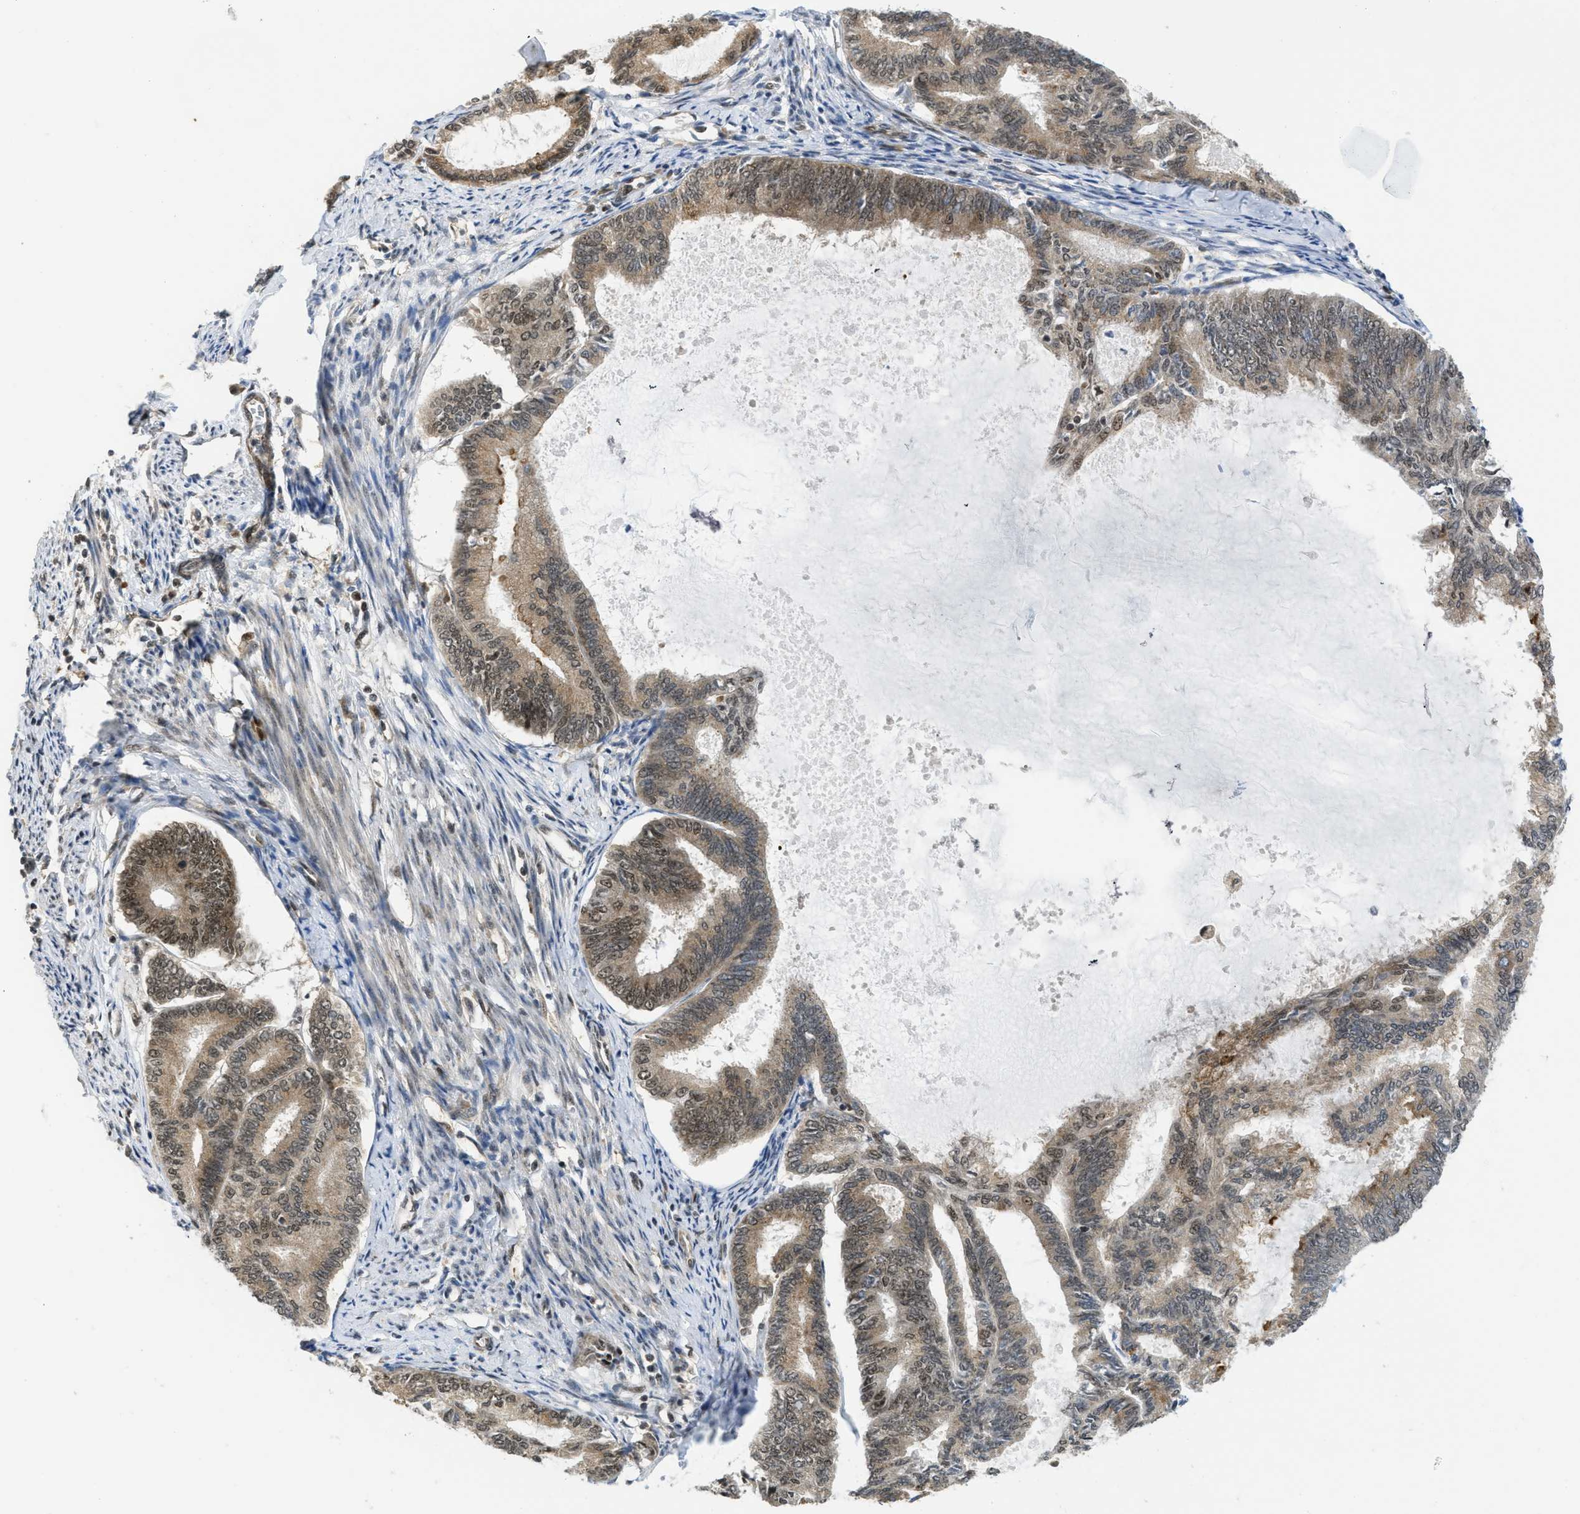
{"staining": {"intensity": "moderate", "quantity": ">75%", "location": "cytoplasmic/membranous,nuclear"}, "tissue": "endometrial cancer", "cell_type": "Tumor cells", "image_type": "cancer", "snomed": [{"axis": "morphology", "description": "Adenocarcinoma, NOS"}, {"axis": "topography", "description": "Endometrium"}], "caption": "Tumor cells display medium levels of moderate cytoplasmic/membranous and nuclear expression in approximately >75% of cells in endometrial cancer (adenocarcinoma).", "gene": "TACC1", "patient": {"sex": "female", "age": 86}}